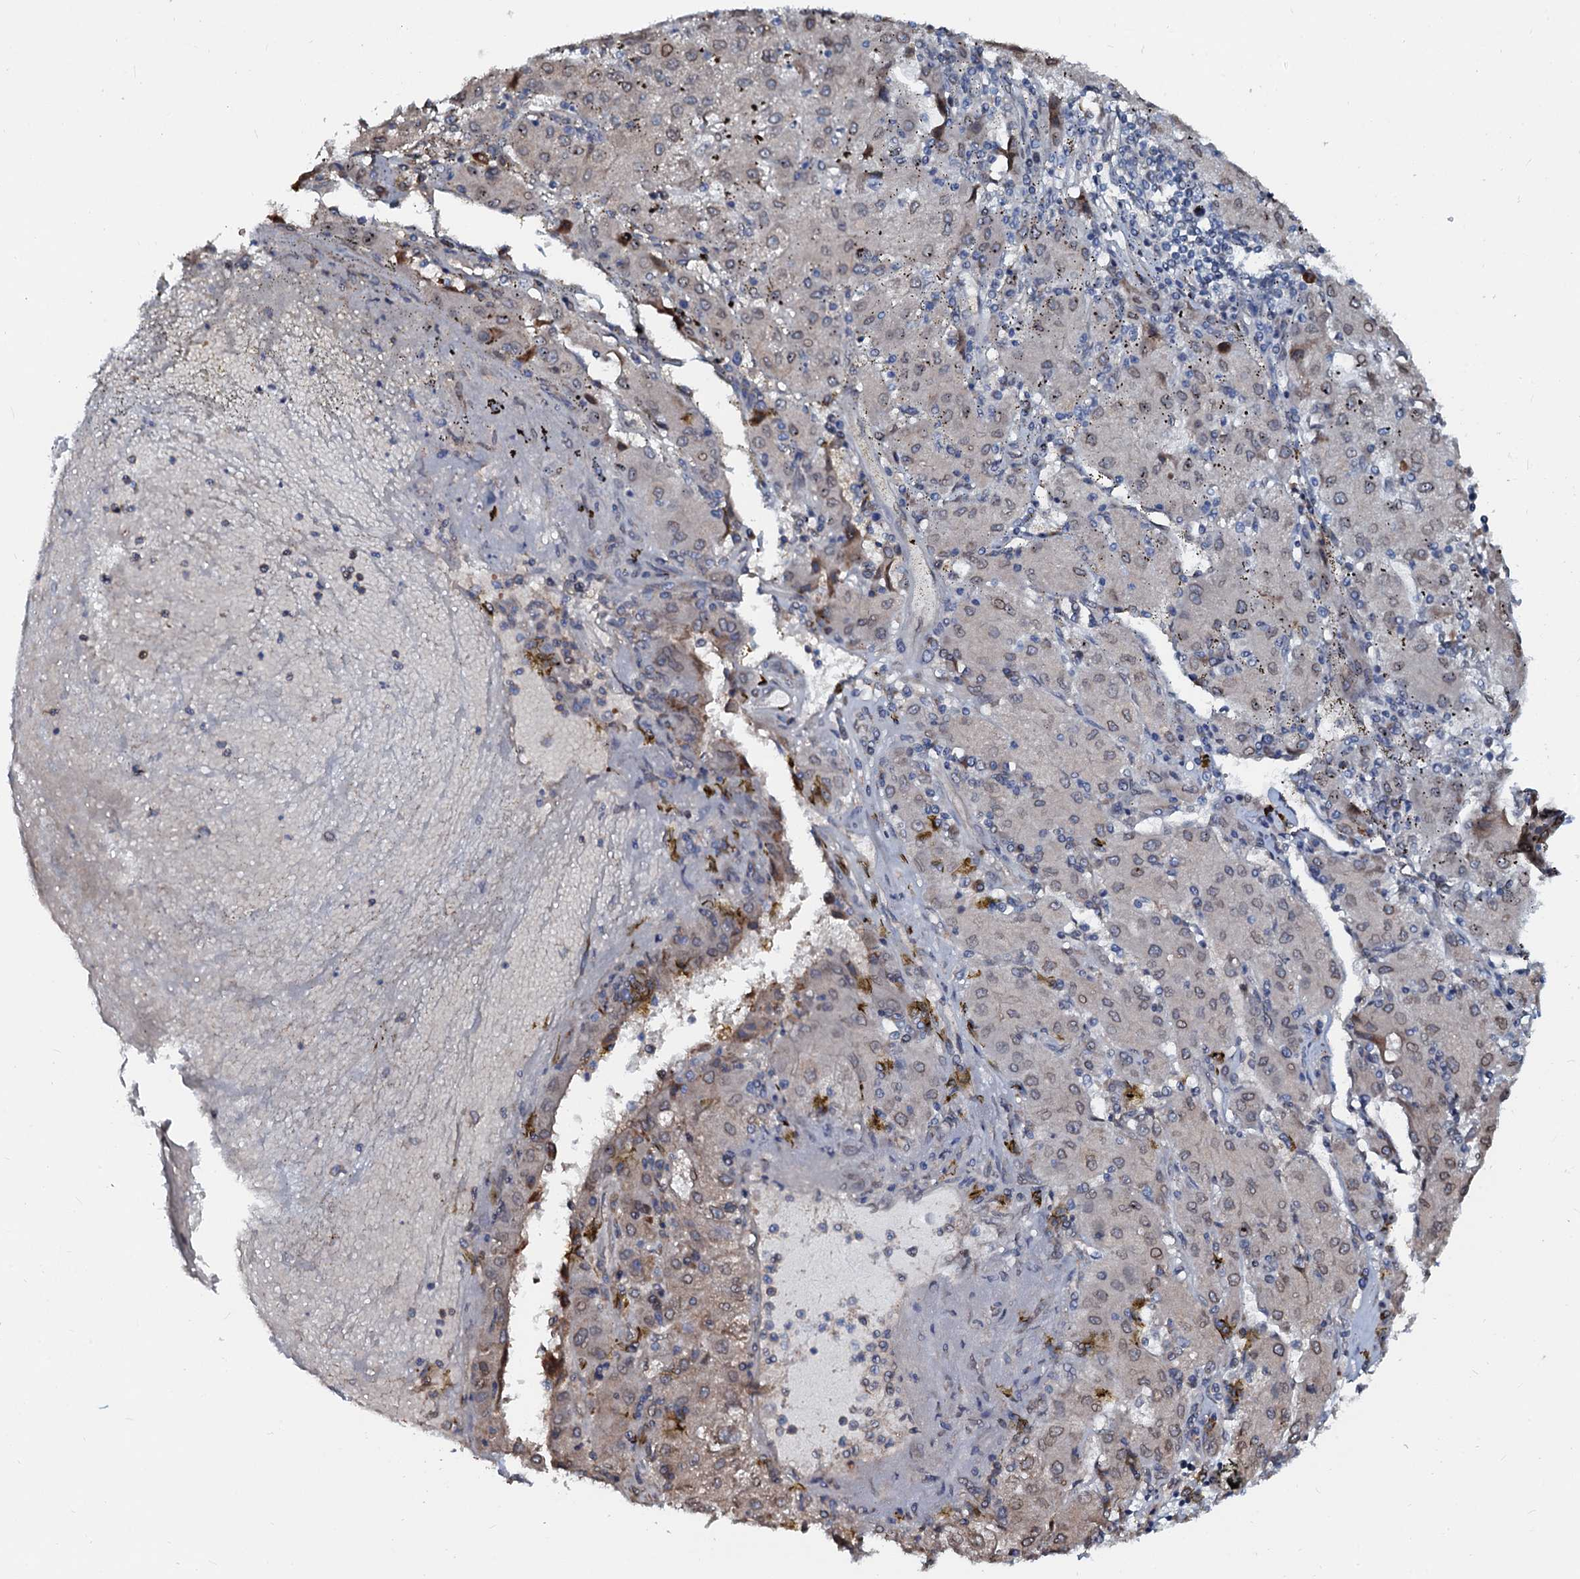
{"staining": {"intensity": "negative", "quantity": "none", "location": "none"}, "tissue": "liver cancer", "cell_type": "Tumor cells", "image_type": "cancer", "snomed": [{"axis": "morphology", "description": "Carcinoma, Hepatocellular, NOS"}, {"axis": "topography", "description": "Liver"}], "caption": "Tumor cells are negative for protein expression in human hepatocellular carcinoma (liver).", "gene": "NRP2", "patient": {"sex": "male", "age": 72}}